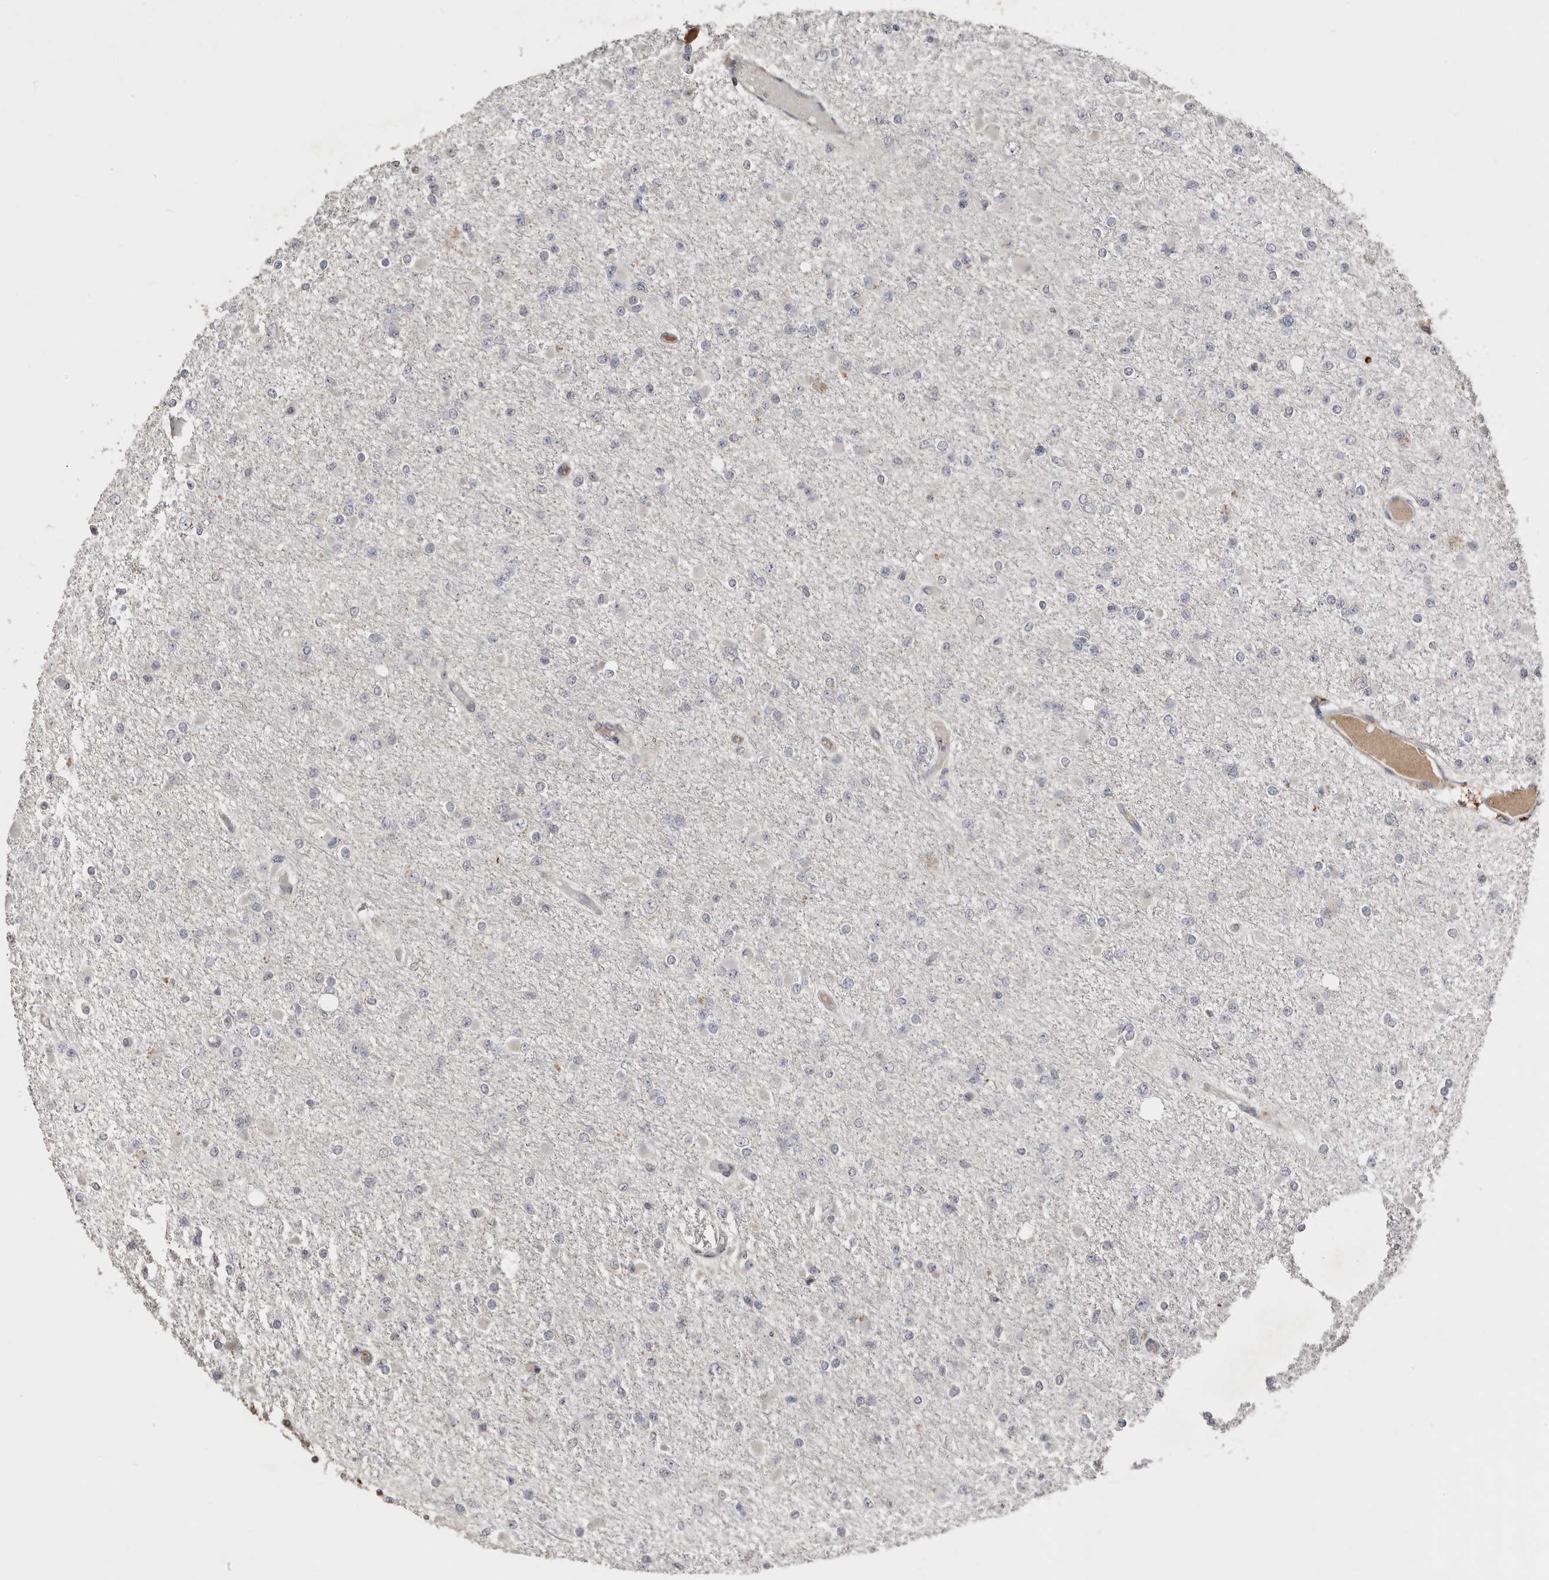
{"staining": {"intensity": "negative", "quantity": "none", "location": "none"}, "tissue": "glioma", "cell_type": "Tumor cells", "image_type": "cancer", "snomed": [{"axis": "morphology", "description": "Glioma, malignant, Low grade"}, {"axis": "topography", "description": "Brain"}], "caption": "Protein analysis of glioma displays no significant positivity in tumor cells. (Brightfield microscopy of DAB (3,3'-diaminobenzidine) immunohistochemistry at high magnification).", "gene": "SLC39A2", "patient": {"sex": "female", "age": 22}}